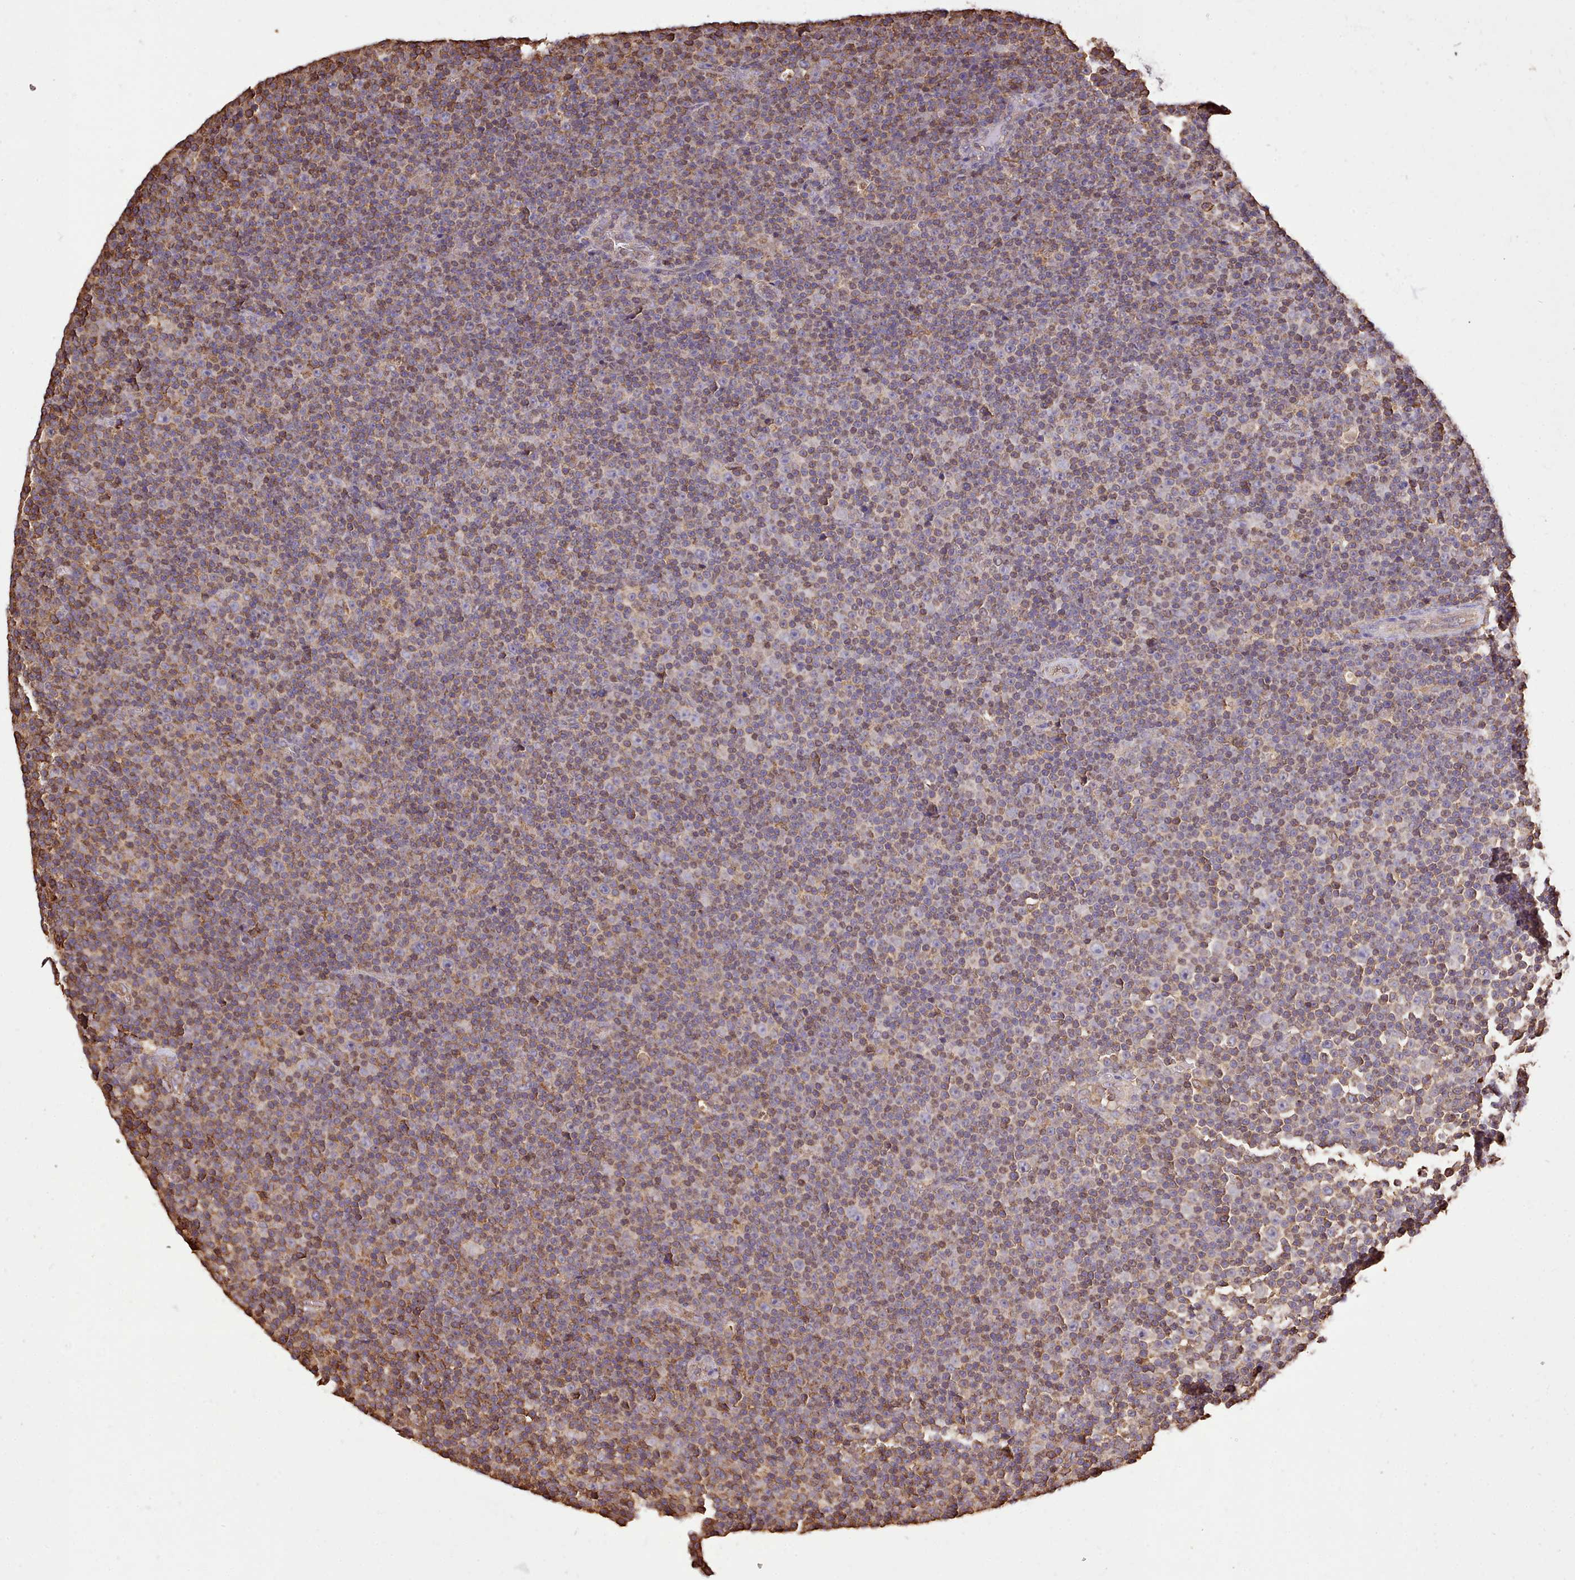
{"staining": {"intensity": "moderate", "quantity": "25%-75%", "location": "cytoplasmic/membranous"}, "tissue": "lymphoma", "cell_type": "Tumor cells", "image_type": "cancer", "snomed": [{"axis": "morphology", "description": "Malignant lymphoma, non-Hodgkin's type, Low grade"}, {"axis": "topography", "description": "Lymph node"}], "caption": "Protein staining of lymphoma tissue shows moderate cytoplasmic/membranous positivity in about 25%-75% of tumor cells.", "gene": "CAPZA1", "patient": {"sex": "female", "age": 67}}